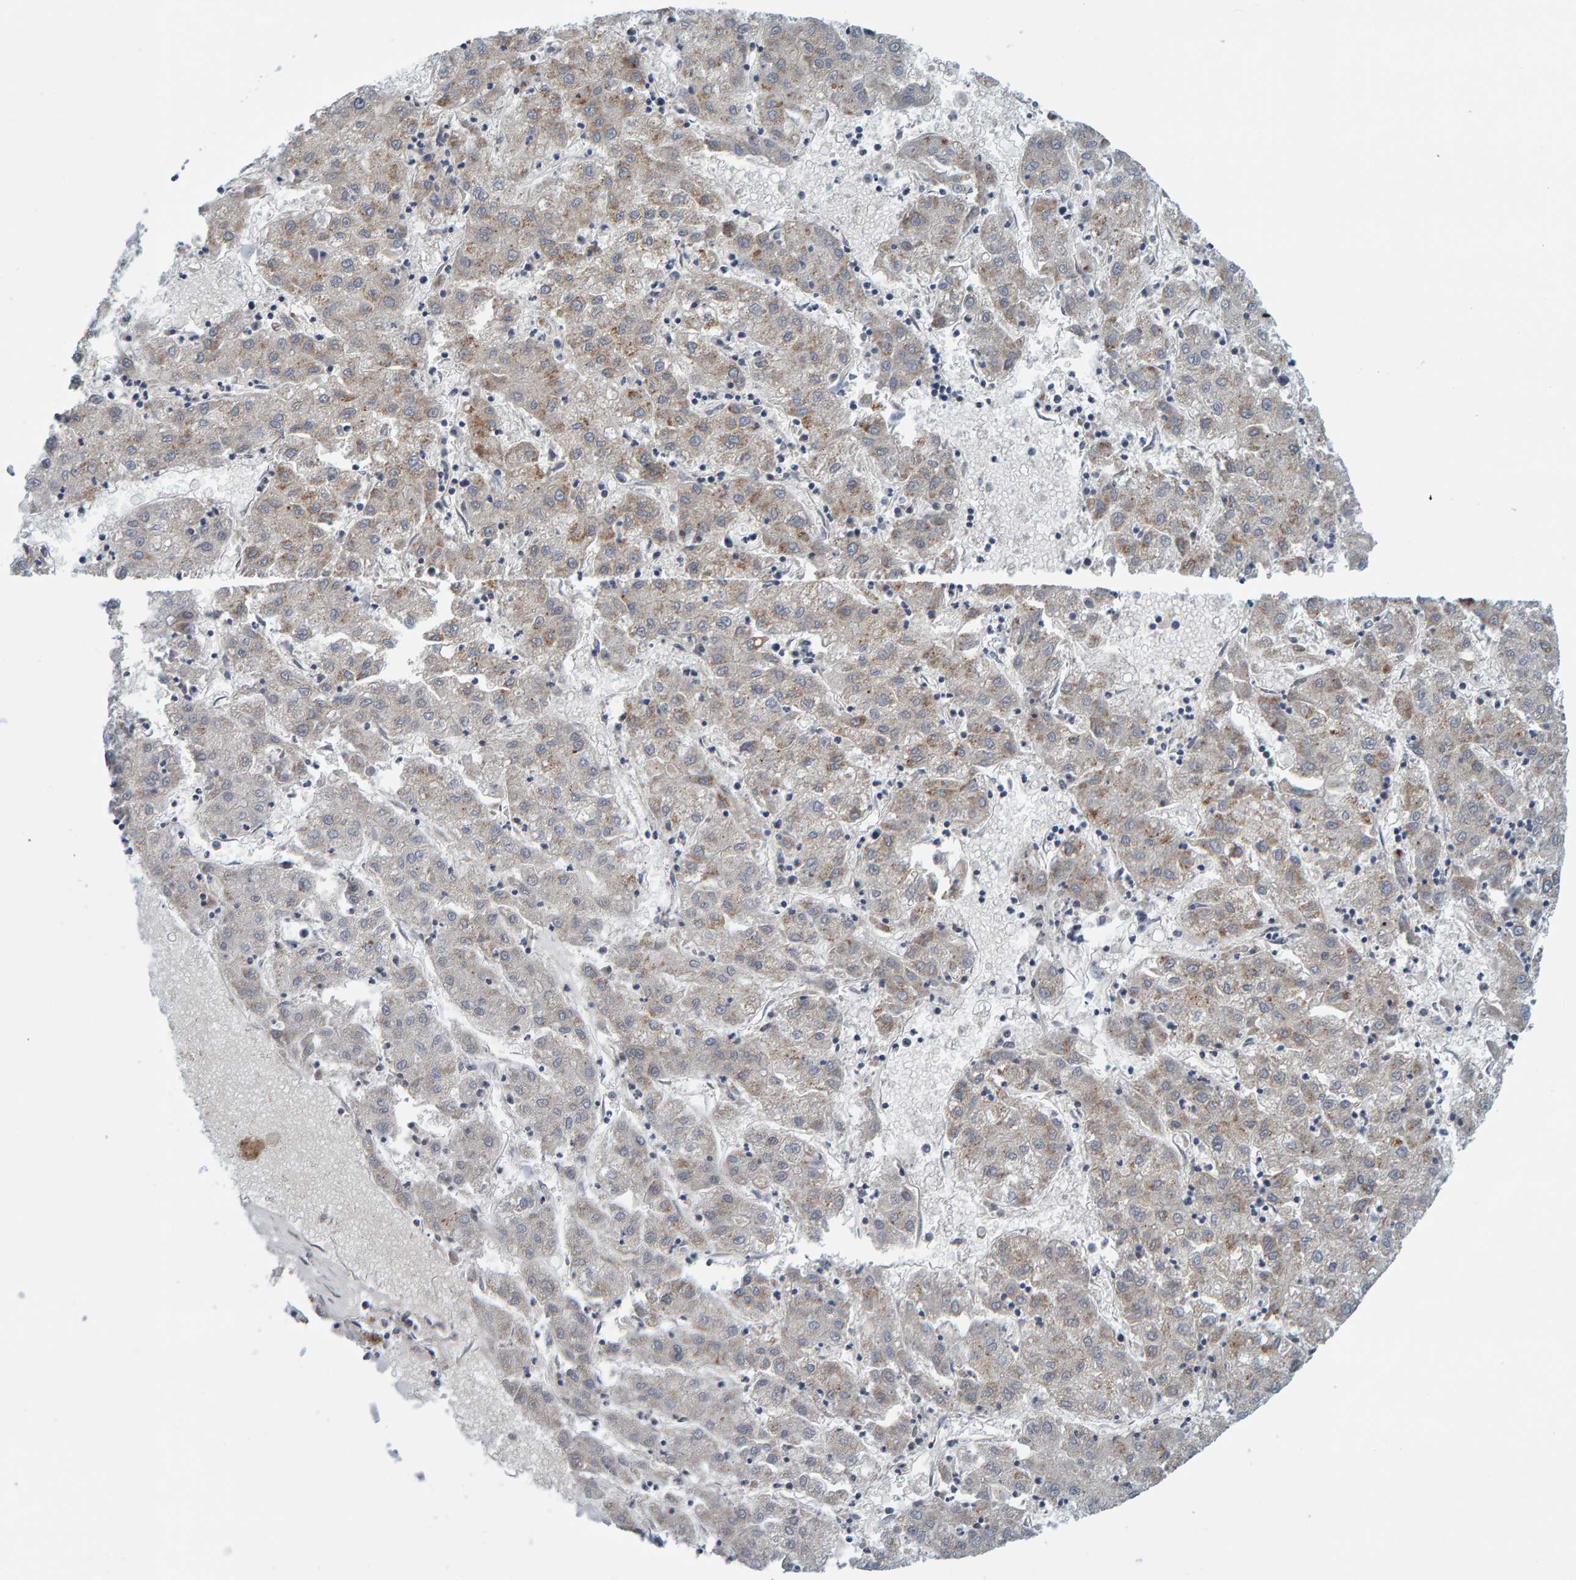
{"staining": {"intensity": "weak", "quantity": "25%-75%", "location": "cytoplasmic/membranous"}, "tissue": "liver cancer", "cell_type": "Tumor cells", "image_type": "cancer", "snomed": [{"axis": "morphology", "description": "Carcinoma, Hepatocellular, NOS"}, {"axis": "topography", "description": "Liver"}], "caption": "Immunohistochemical staining of human hepatocellular carcinoma (liver) shows weak cytoplasmic/membranous protein expression in about 25%-75% of tumor cells. (brown staining indicates protein expression, while blue staining denotes nuclei).", "gene": "SCRN2", "patient": {"sex": "male", "age": 72}}